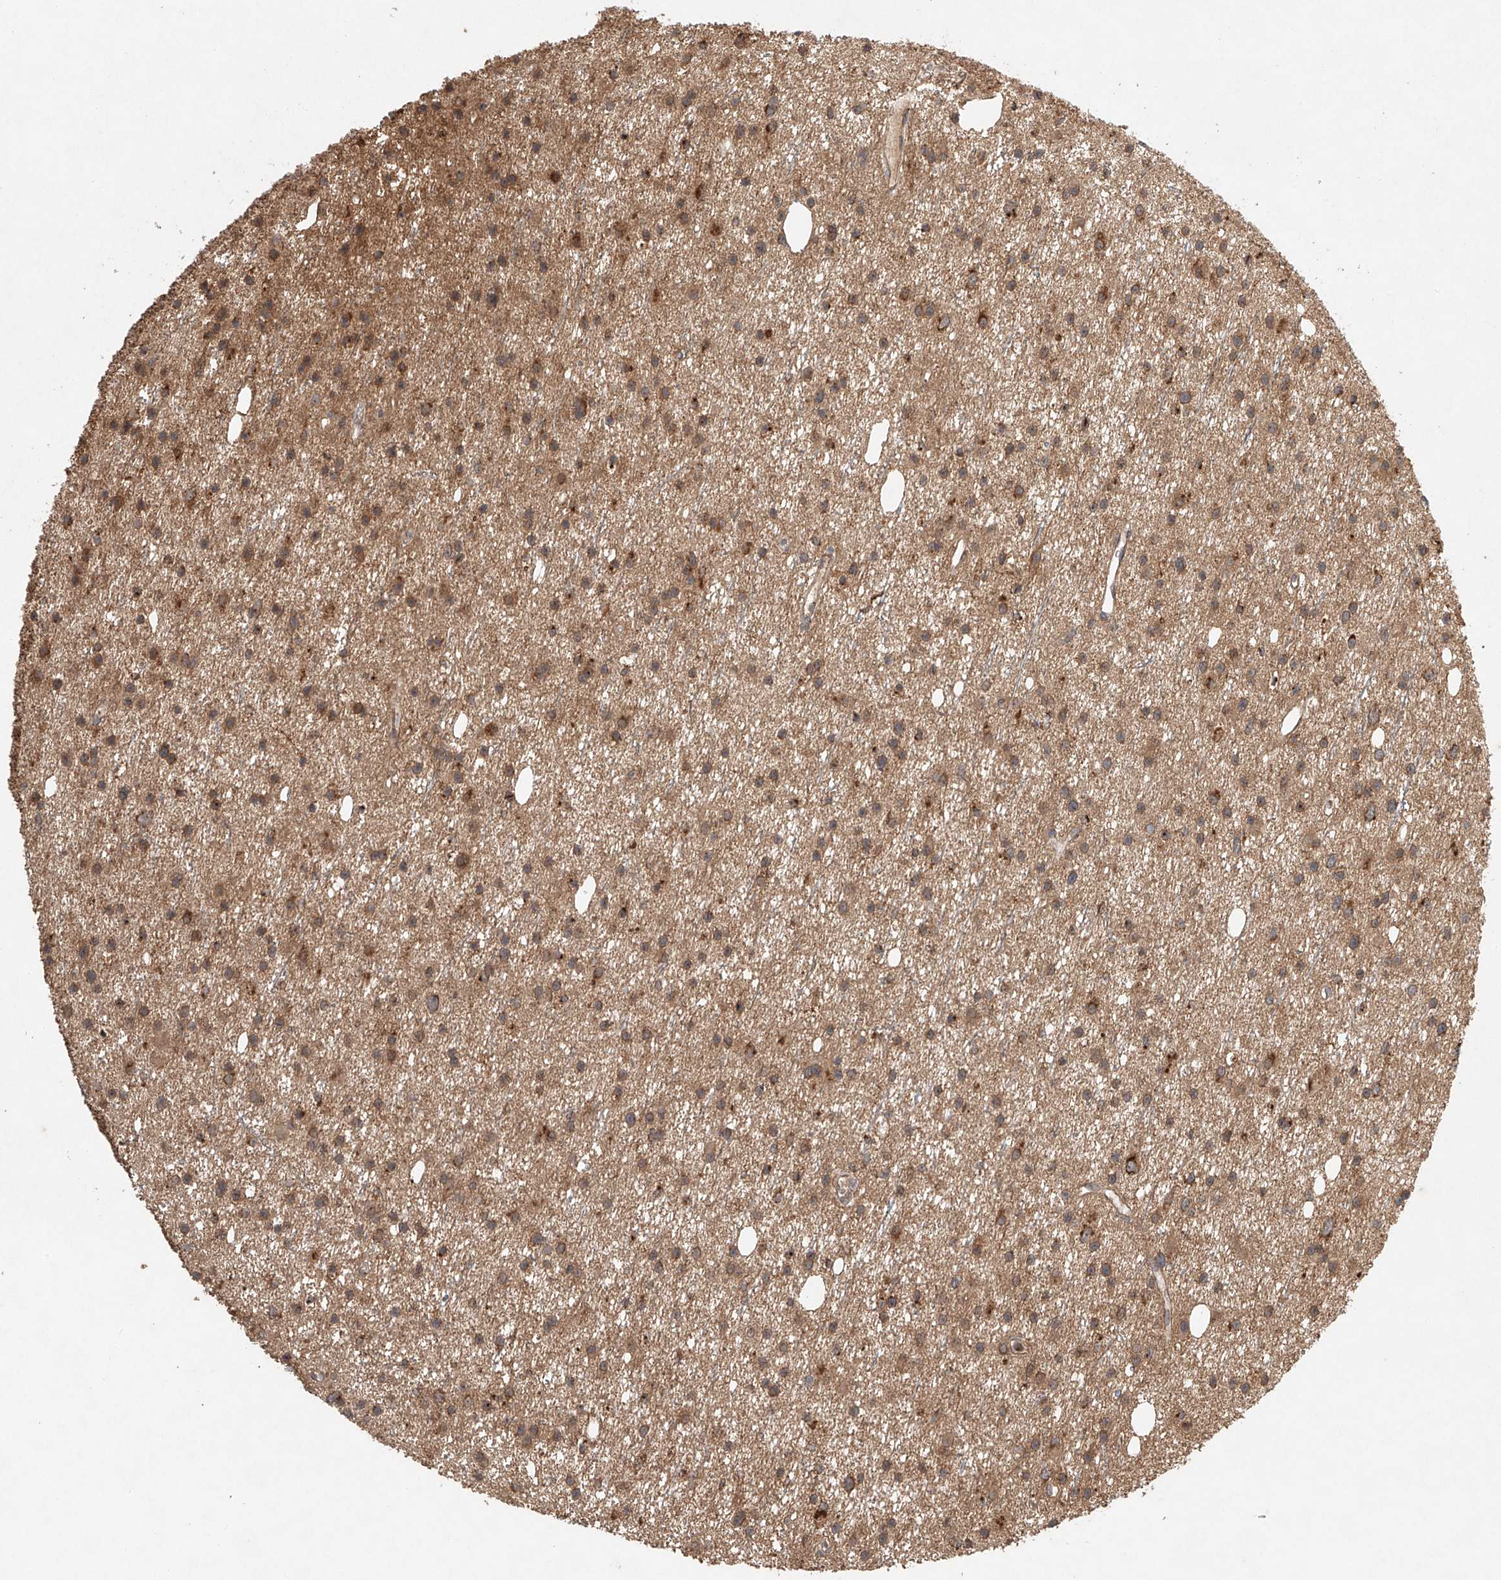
{"staining": {"intensity": "weak", "quantity": ">75%", "location": "cytoplasmic/membranous"}, "tissue": "glioma", "cell_type": "Tumor cells", "image_type": "cancer", "snomed": [{"axis": "morphology", "description": "Glioma, malignant, Low grade"}, {"axis": "topography", "description": "Cerebral cortex"}], "caption": "Malignant glioma (low-grade) was stained to show a protein in brown. There is low levels of weak cytoplasmic/membranous expression in approximately >75% of tumor cells.", "gene": "DCAF11", "patient": {"sex": "female", "age": 39}}